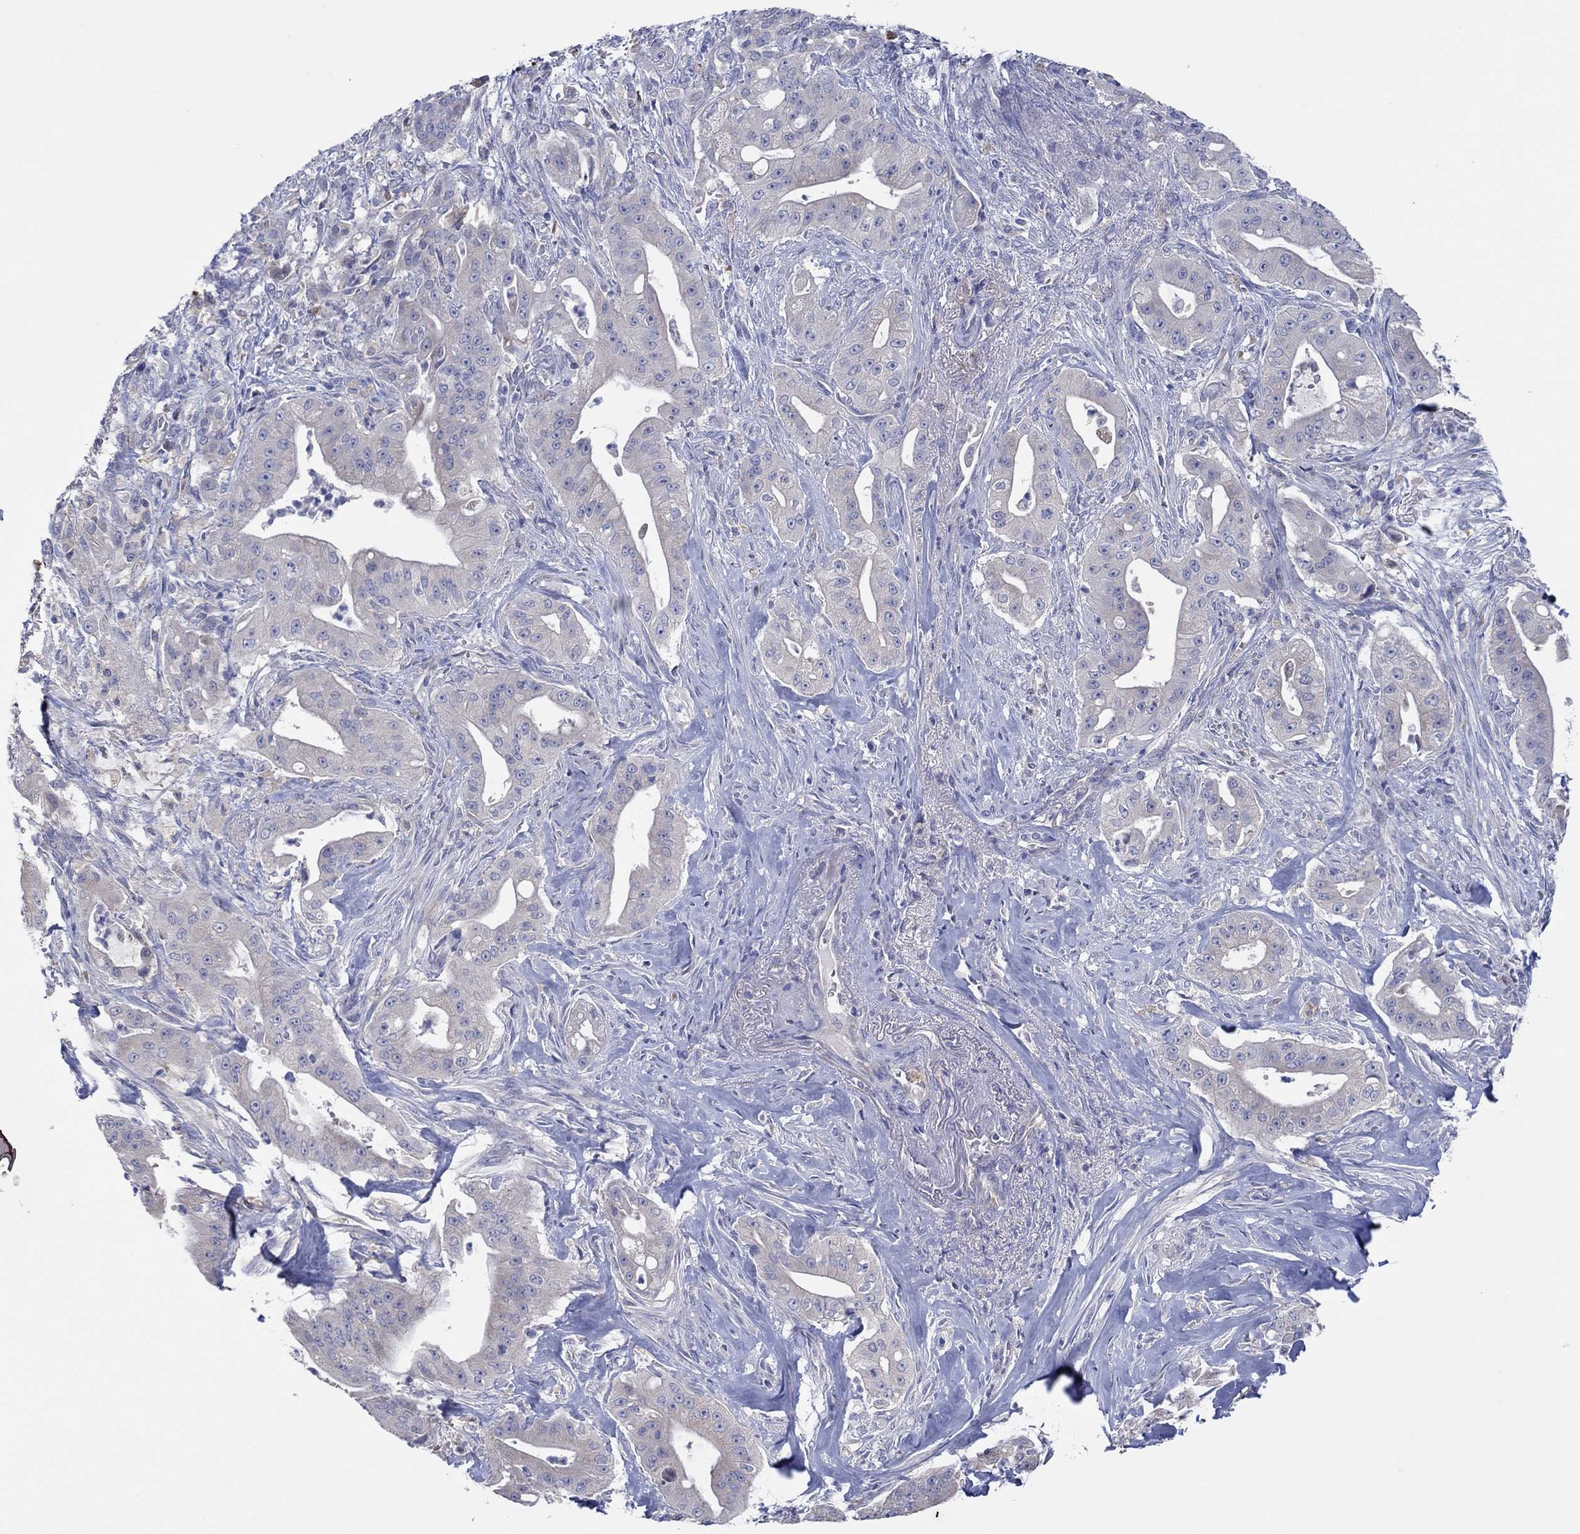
{"staining": {"intensity": "negative", "quantity": "none", "location": "none"}, "tissue": "pancreatic cancer", "cell_type": "Tumor cells", "image_type": "cancer", "snomed": [{"axis": "morphology", "description": "Normal tissue, NOS"}, {"axis": "morphology", "description": "Inflammation, NOS"}, {"axis": "morphology", "description": "Adenocarcinoma, NOS"}, {"axis": "topography", "description": "Pancreas"}], "caption": "Tumor cells show no significant staining in pancreatic cancer (adenocarcinoma).", "gene": "PLCL2", "patient": {"sex": "male", "age": 57}}